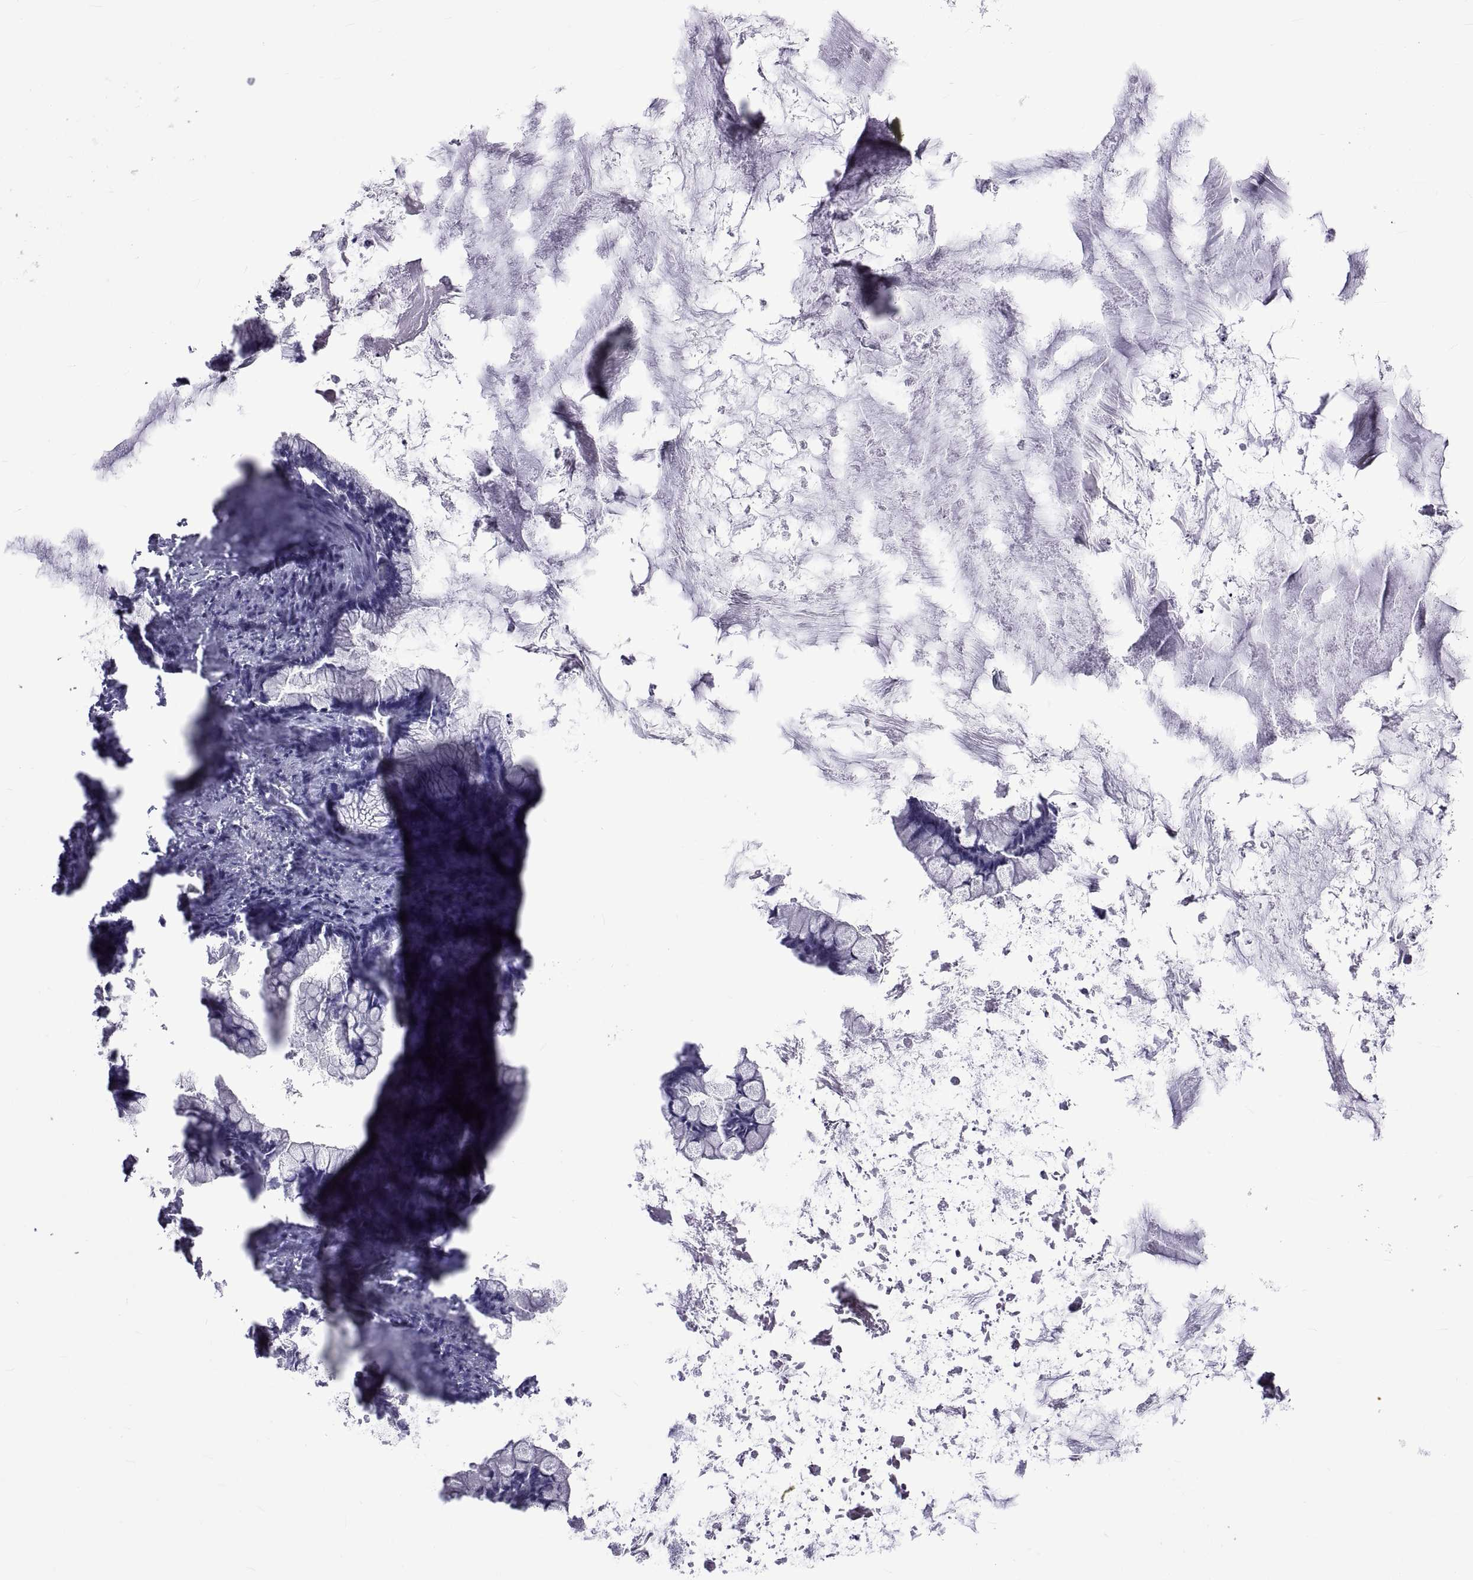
{"staining": {"intensity": "negative", "quantity": "none", "location": "none"}, "tissue": "ovarian cancer", "cell_type": "Tumor cells", "image_type": "cancer", "snomed": [{"axis": "morphology", "description": "Cystadenocarcinoma, mucinous, NOS"}, {"axis": "topography", "description": "Ovary"}], "caption": "Micrograph shows no protein expression in tumor cells of ovarian mucinous cystadenocarcinoma tissue.", "gene": "LCN9", "patient": {"sex": "female", "age": 67}}